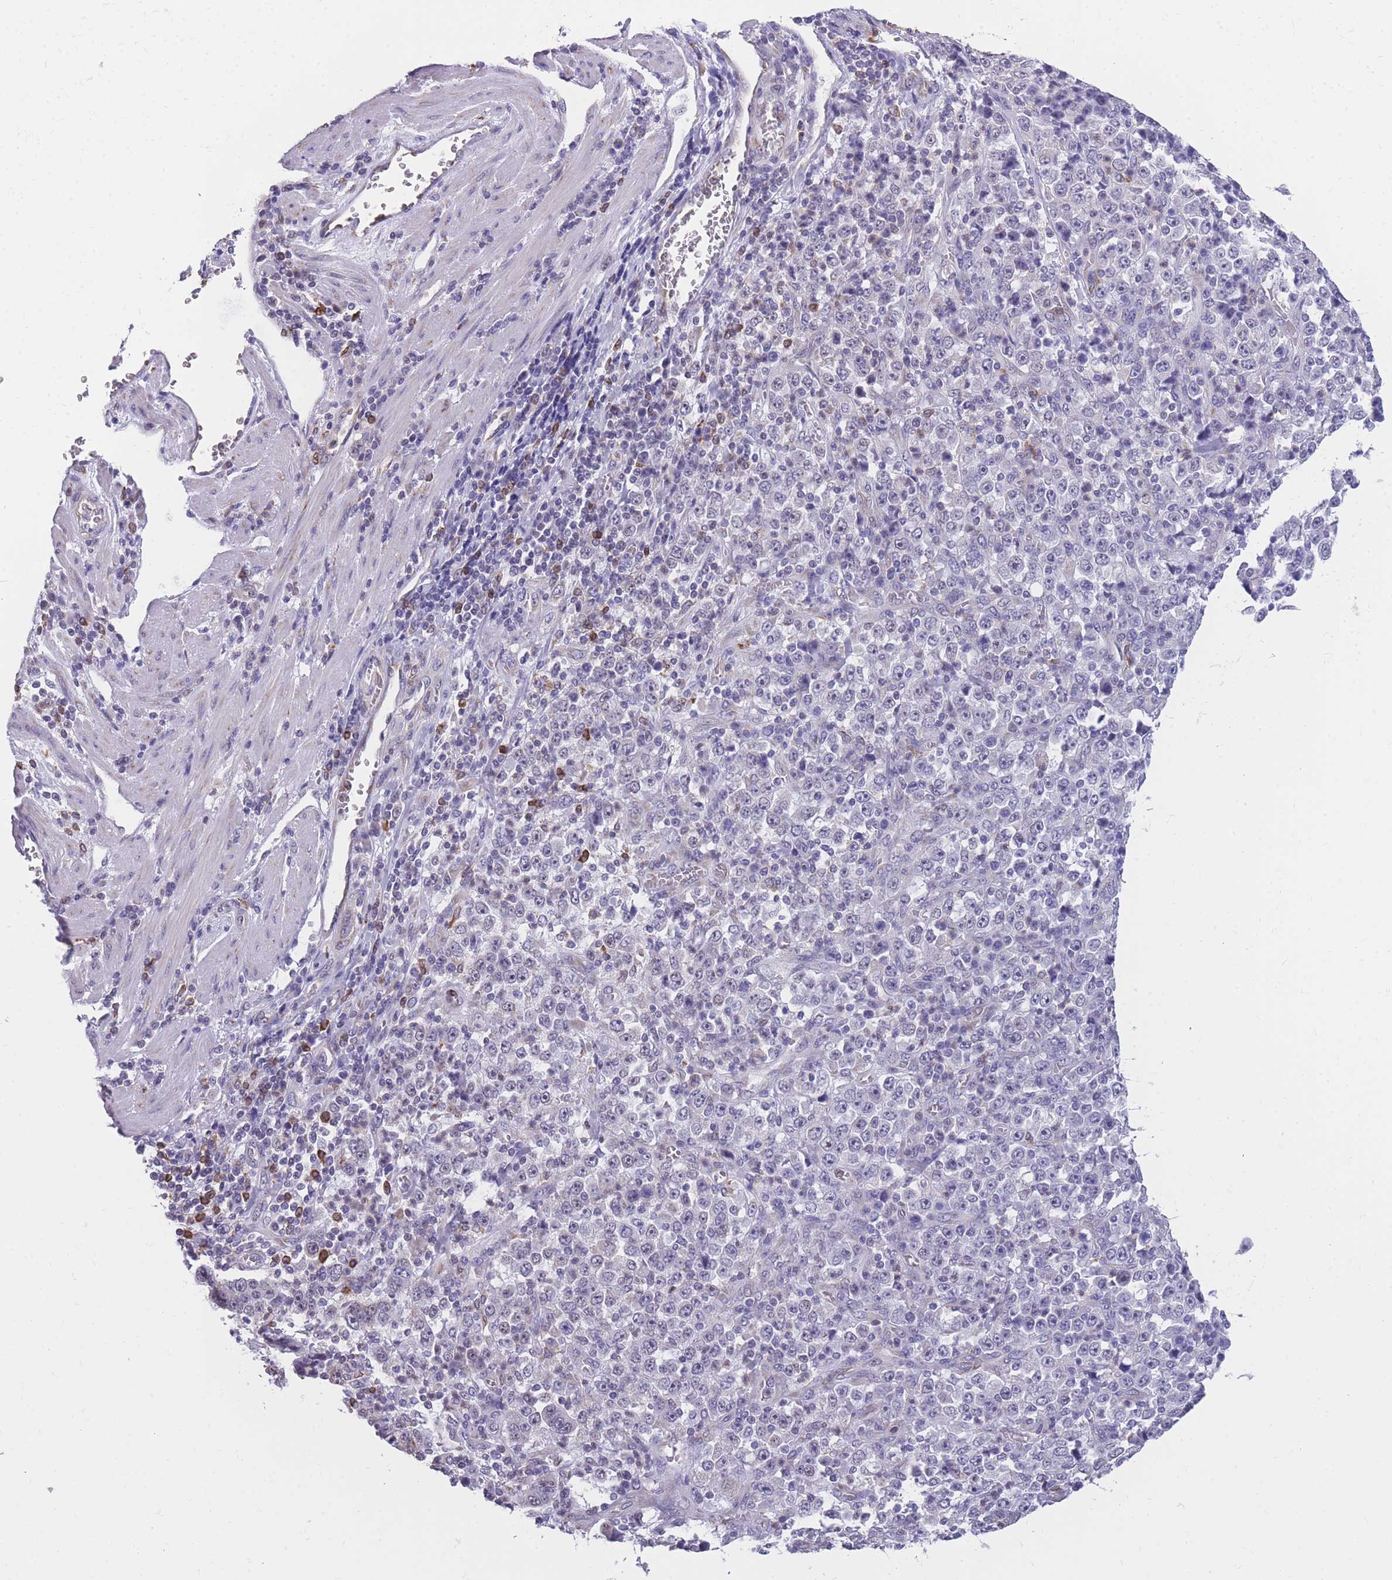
{"staining": {"intensity": "negative", "quantity": "none", "location": "none"}, "tissue": "stomach cancer", "cell_type": "Tumor cells", "image_type": "cancer", "snomed": [{"axis": "morphology", "description": "Normal tissue, NOS"}, {"axis": "morphology", "description": "Adenocarcinoma, NOS"}, {"axis": "topography", "description": "Stomach, upper"}, {"axis": "topography", "description": "Stomach"}], "caption": "Human stomach cancer stained for a protein using immunohistochemistry shows no staining in tumor cells.", "gene": "ZNF662", "patient": {"sex": "male", "age": 59}}